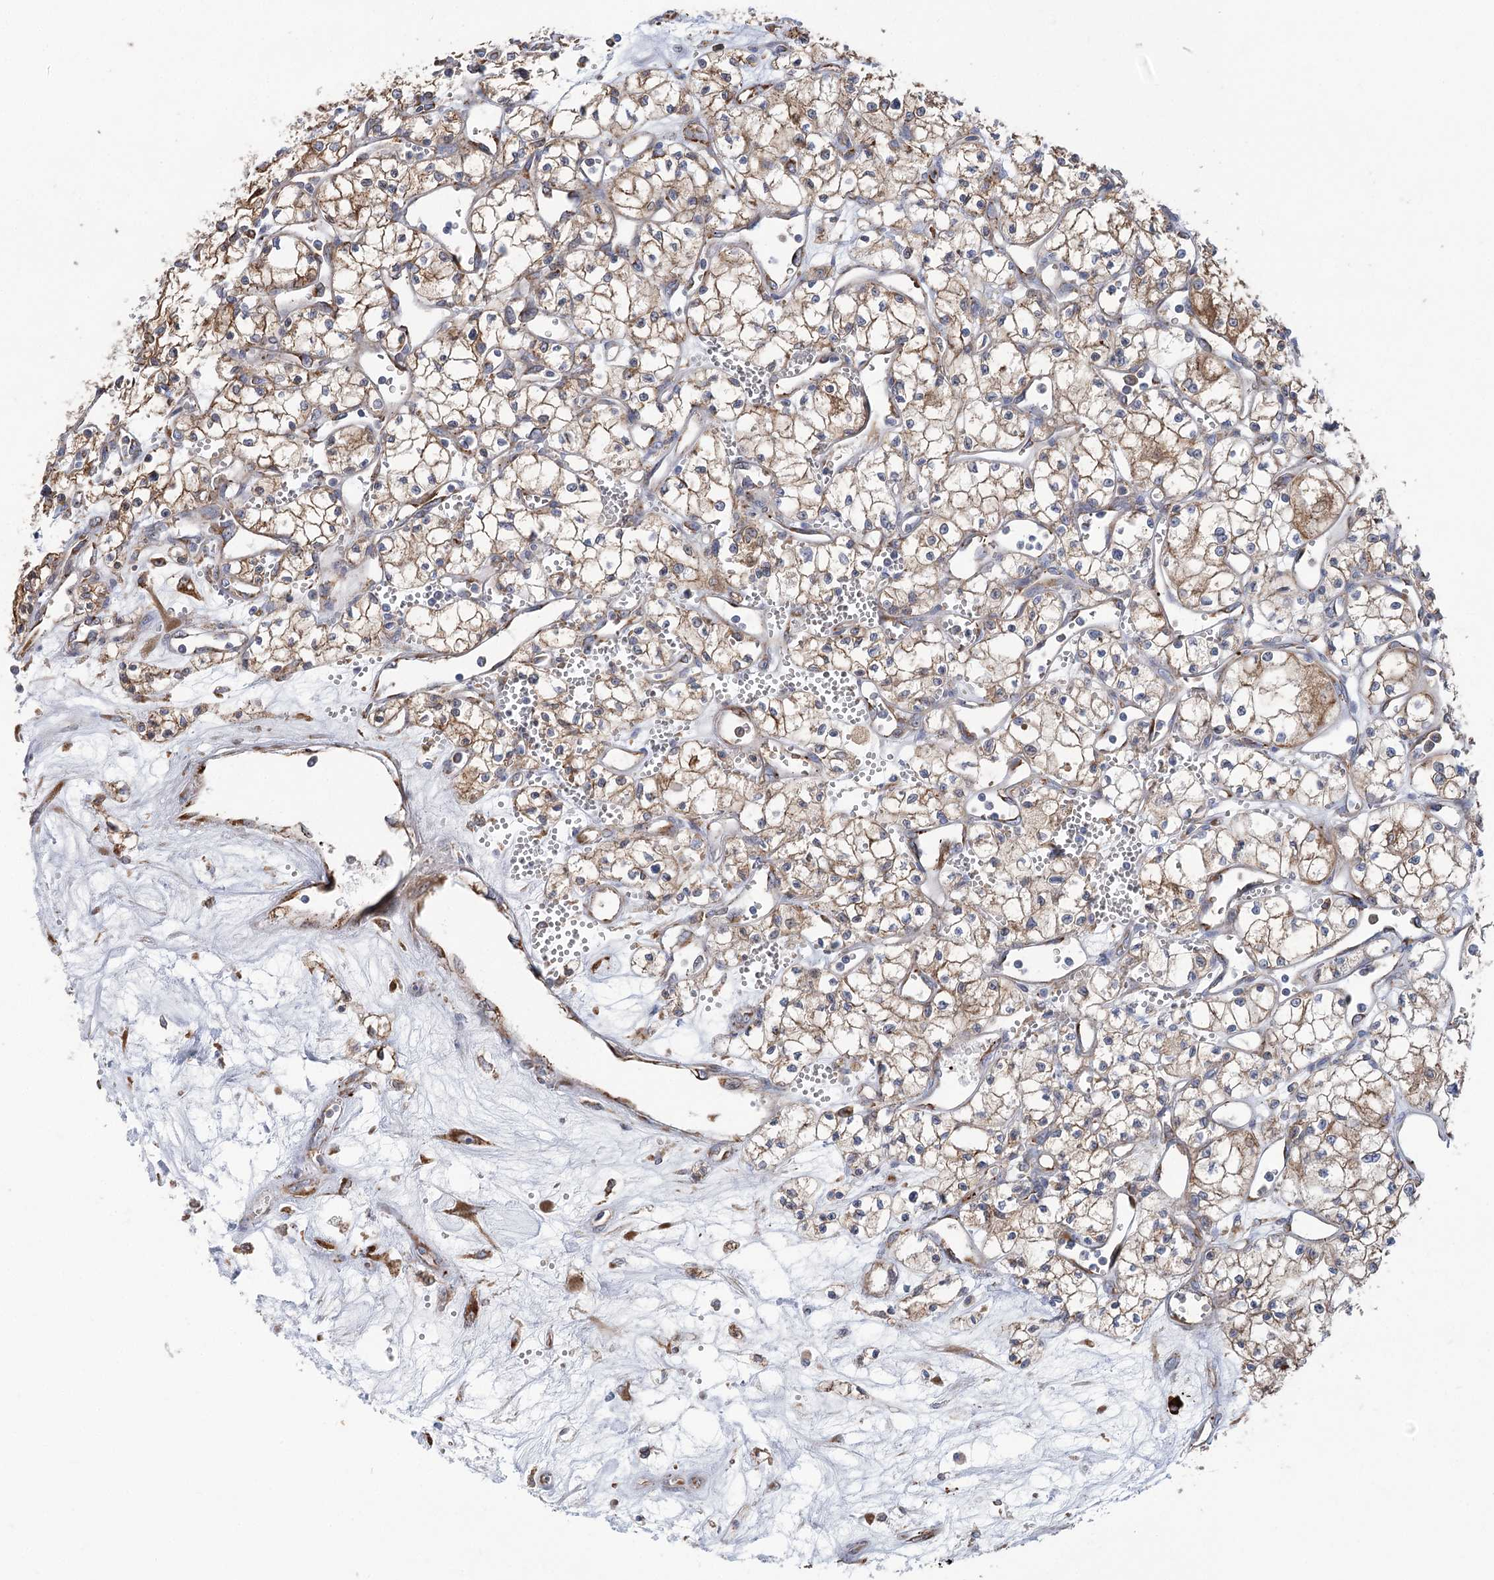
{"staining": {"intensity": "moderate", "quantity": ">75%", "location": "cytoplasmic/membranous"}, "tissue": "renal cancer", "cell_type": "Tumor cells", "image_type": "cancer", "snomed": [{"axis": "morphology", "description": "Adenocarcinoma, NOS"}, {"axis": "topography", "description": "Kidney"}], "caption": "Moderate cytoplasmic/membranous protein positivity is identified in approximately >75% of tumor cells in adenocarcinoma (renal). Ihc stains the protein in brown and the nuclei are stained blue.", "gene": "METTL24", "patient": {"sex": "male", "age": 59}}